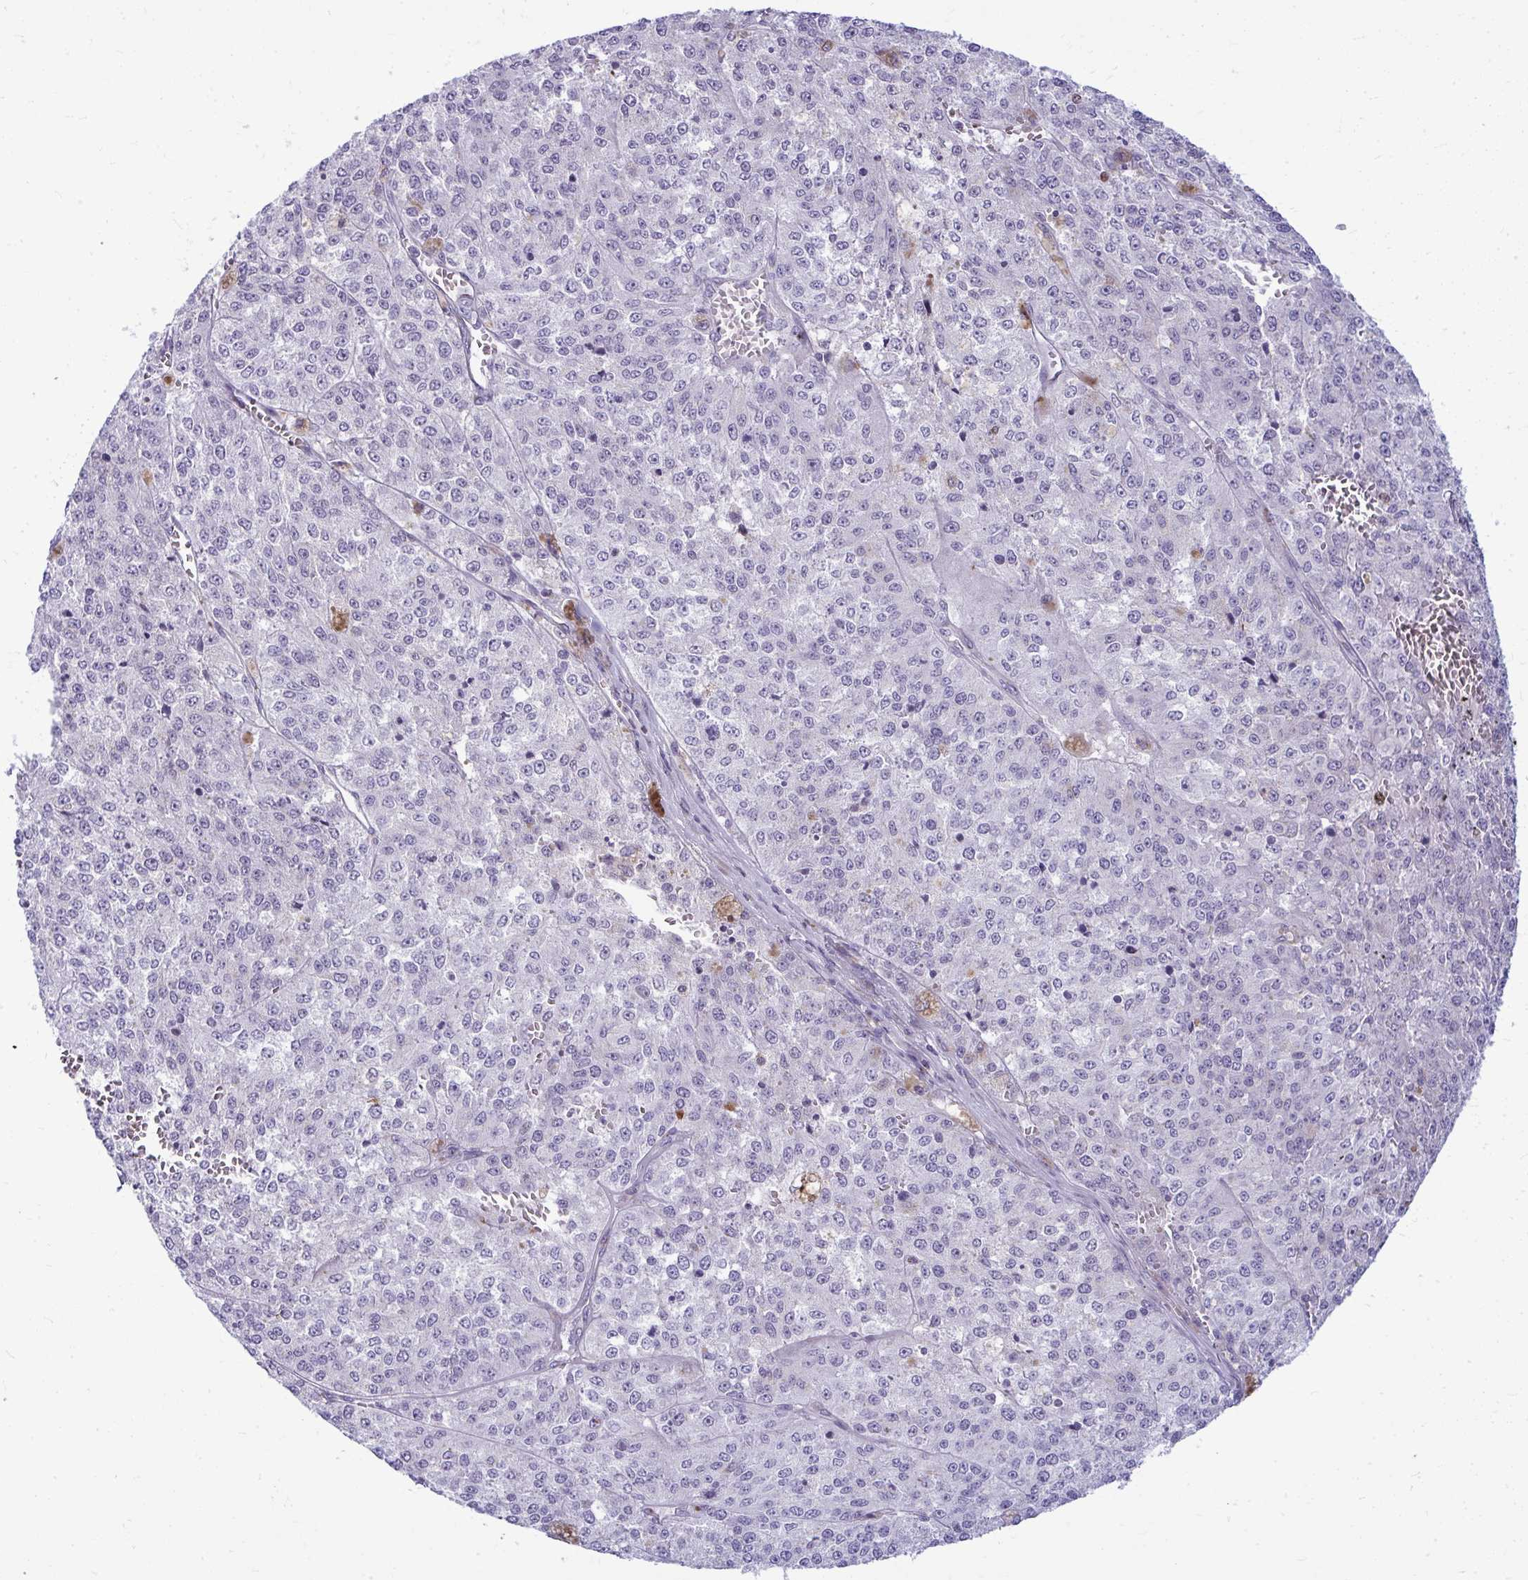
{"staining": {"intensity": "negative", "quantity": "none", "location": "none"}, "tissue": "melanoma", "cell_type": "Tumor cells", "image_type": "cancer", "snomed": [{"axis": "morphology", "description": "Malignant melanoma, Metastatic site"}, {"axis": "topography", "description": "Lymph node"}], "caption": "The histopathology image reveals no staining of tumor cells in malignant melanoma (metastatic site).", "gene": "DTX4", "patient": {"sex": "female", "age": 64}}